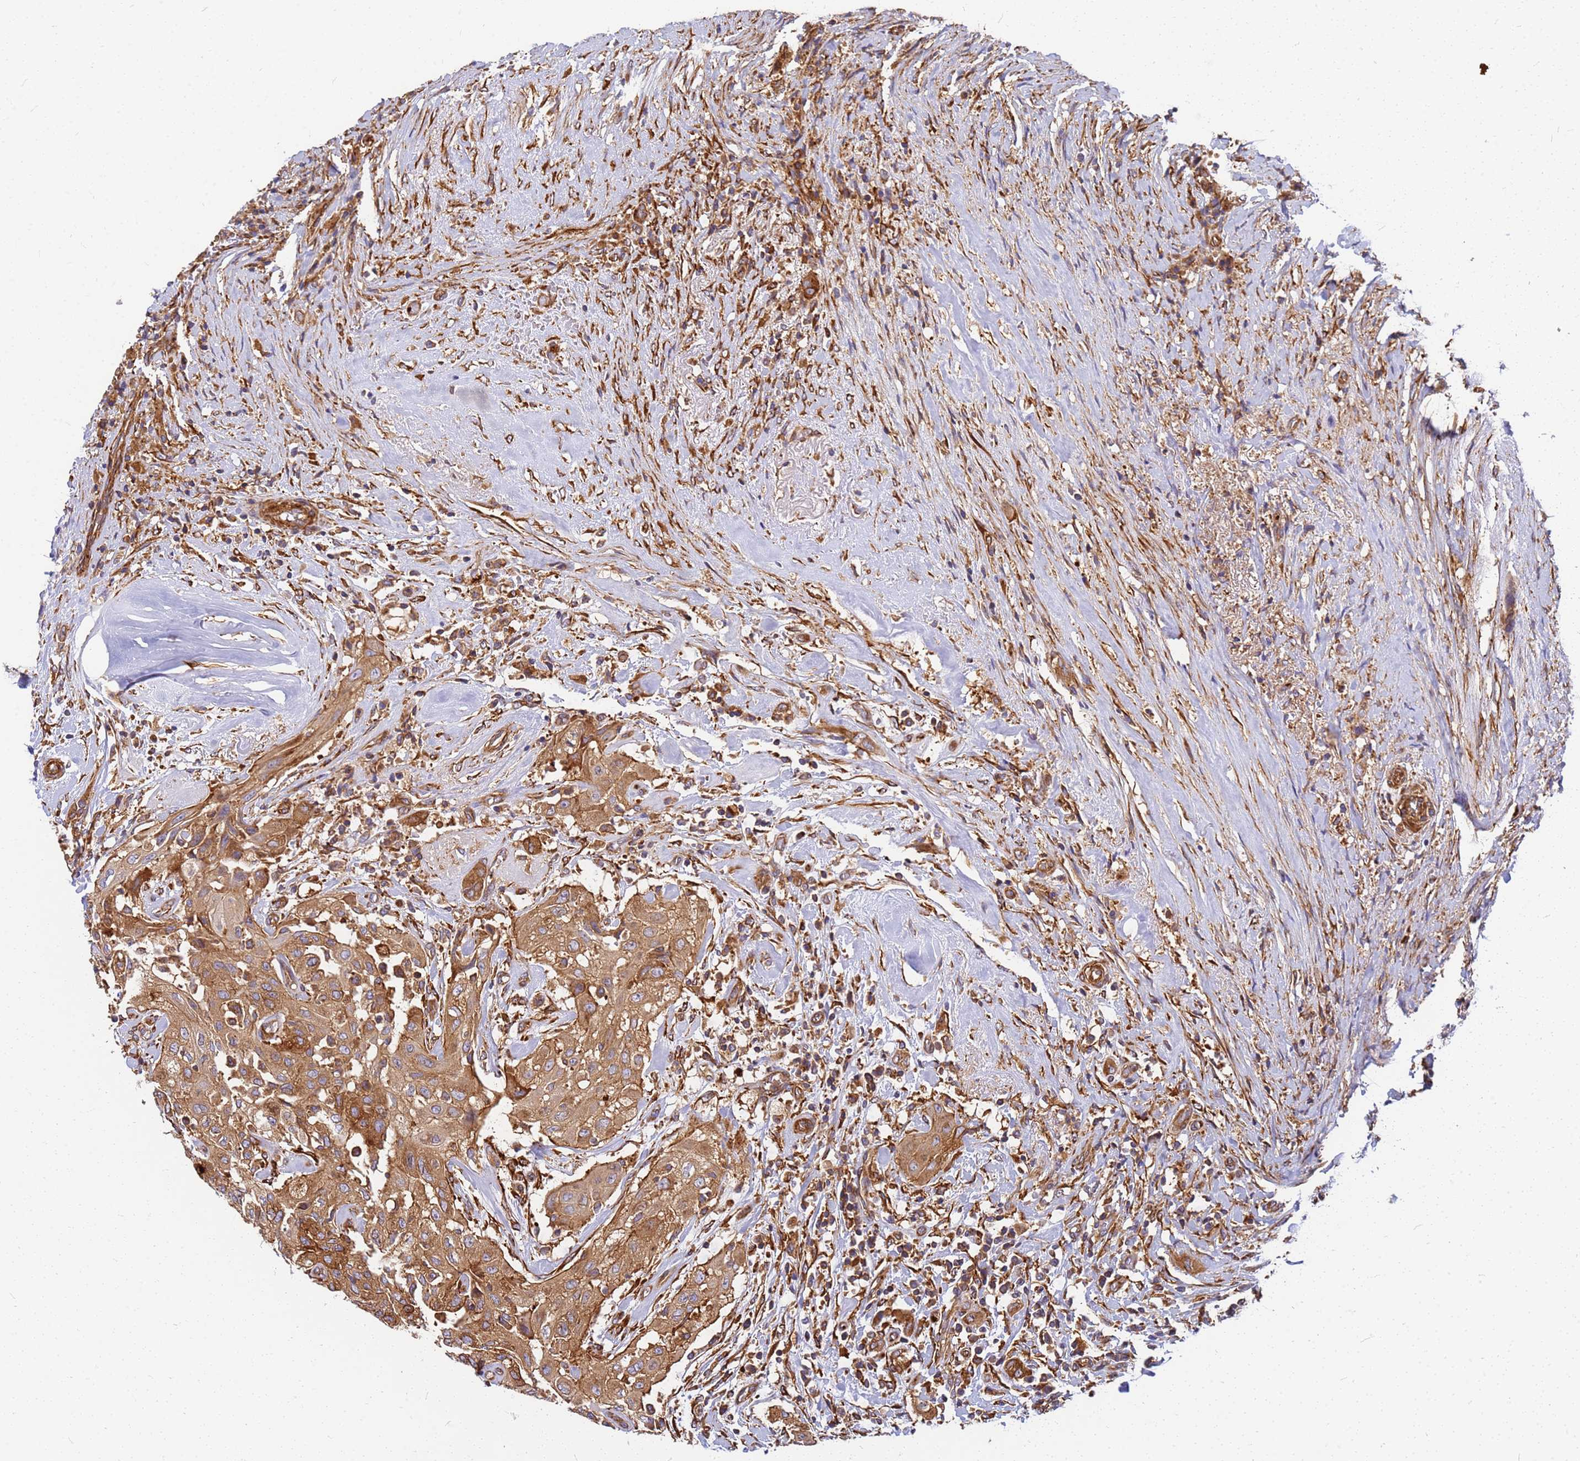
{"staining": {"intensity": "moderate", "quantity": ">75%", "location": "cytoplasmic/membranous"}, "tissue": "thyroid cancer", "cell_type": "Tumor cells", "image_type": "cancer", "snomed": [{"axis": "morphology", "description": "Papillary adenocarcinoma, NOS"}, {"axis": "topography", "description": "Thyroid gland"}], "caption": "Immunohistochemical staining of thyroid cancer (papillary adenocarcinoma) reveals moderate cytoplasmic/membranous protein expression in approximately >75% of tumor cells. Nuclei are stained in blue.", "gene": "C2CD5", "patient": {"sex": "female", "age": 59}}